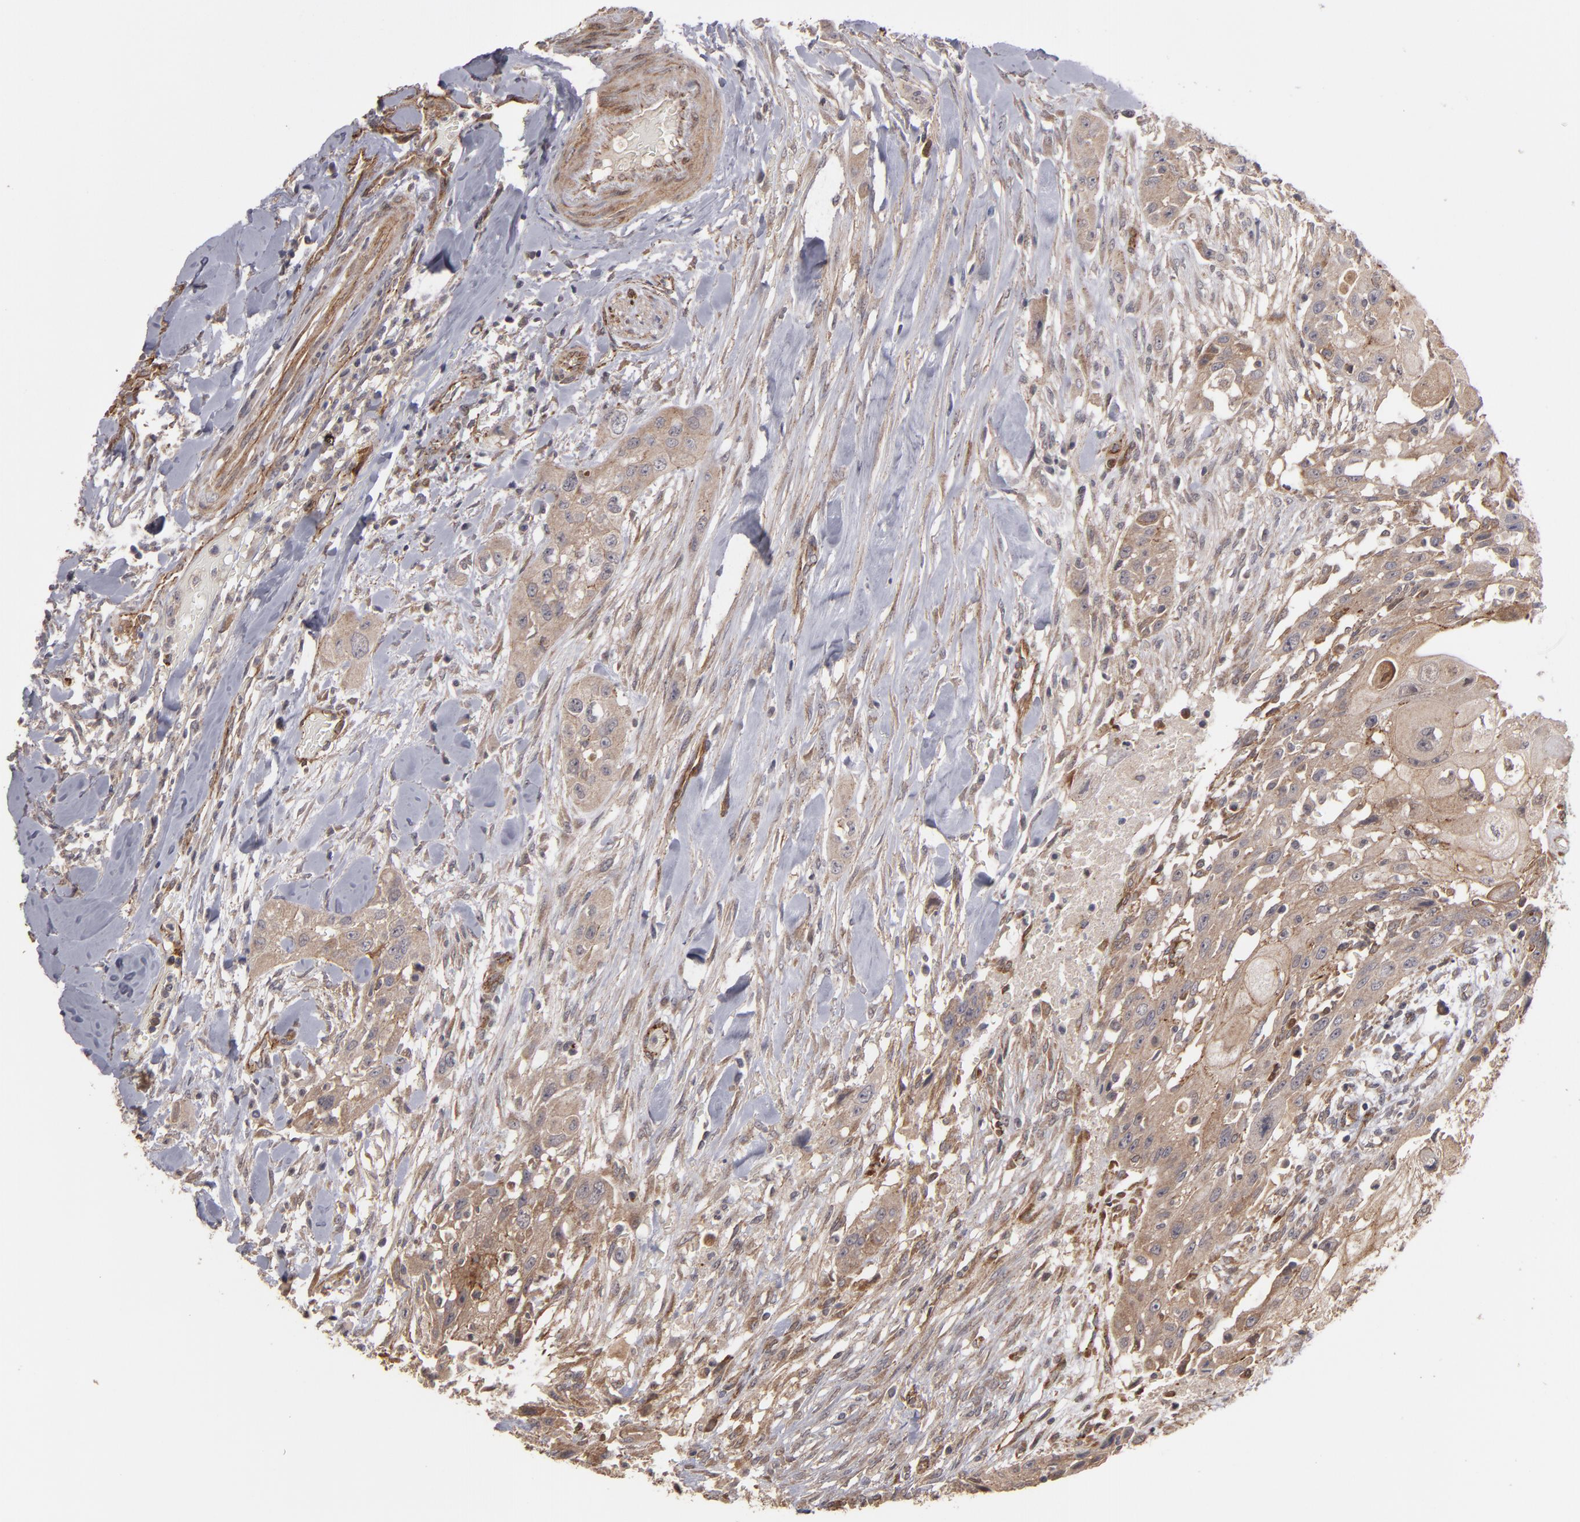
{"staining": {"intensity": "weak", "quantity": ">75%", "location": "cytoplasmic/membranous"}, "tissue": "head and neck cancer", "cell_type": "Tumor cells", "image_type": "cancer", "snomed": [{"axis": "morphology", "description": "Neoplasm, malignant, NOS"}, {"axis": "topography", "description": "Salivary gland"}, {"axis": "topography", "description": "Head-Neck"}], "caption": "Immunohistochemistry (DAB) staining of human head and neck cancer (malignant neoplasm) displays weak cytoplasmic/membranous protein positivity in about >75% of tumor cells.", "gene": "TJP1", "patient": {"sex": "male", "age": 43}}